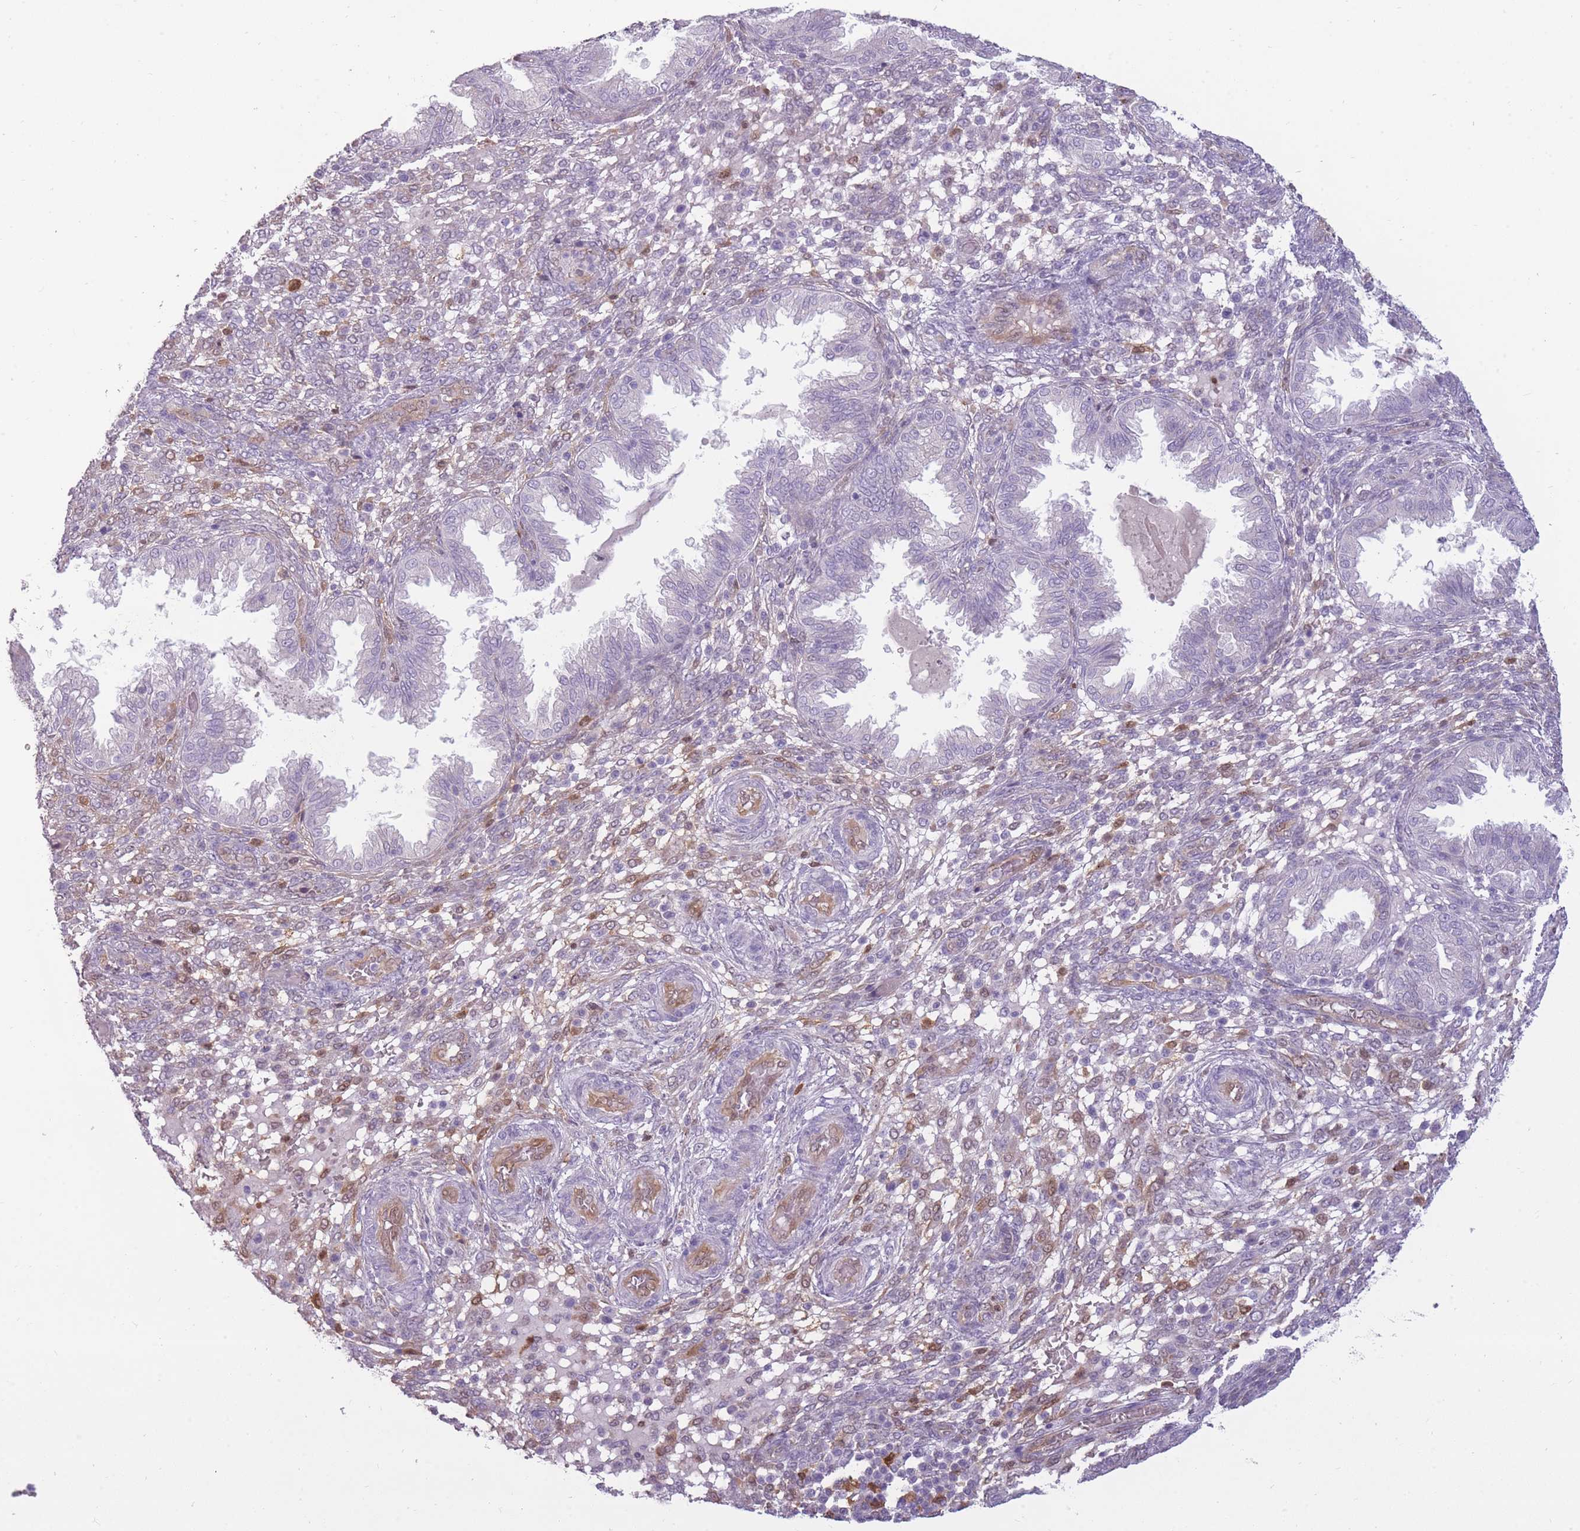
{"staining": {"intensity": "negative", "quantity": "none", "location": "none"}, "tissue": "endometrium", "cell_type": "Cells in endometrial stroma", "image_type": "normal", "snomed": [{"axis": "morphology", "description": "Normal tissue, NOS"}, {"axis": "topography", "description": "Endometrium"}], "caption": "High power microscopy histopathology image of an immunohistochemistry (IHC) histopathology image of unremarkable endometrium, revealing no significant positivity in cells in endometrial stroma. (DAB IHC, high magnification).", "gene": "LGALS9B", "patient": {"sex": "female", "age": 33}}